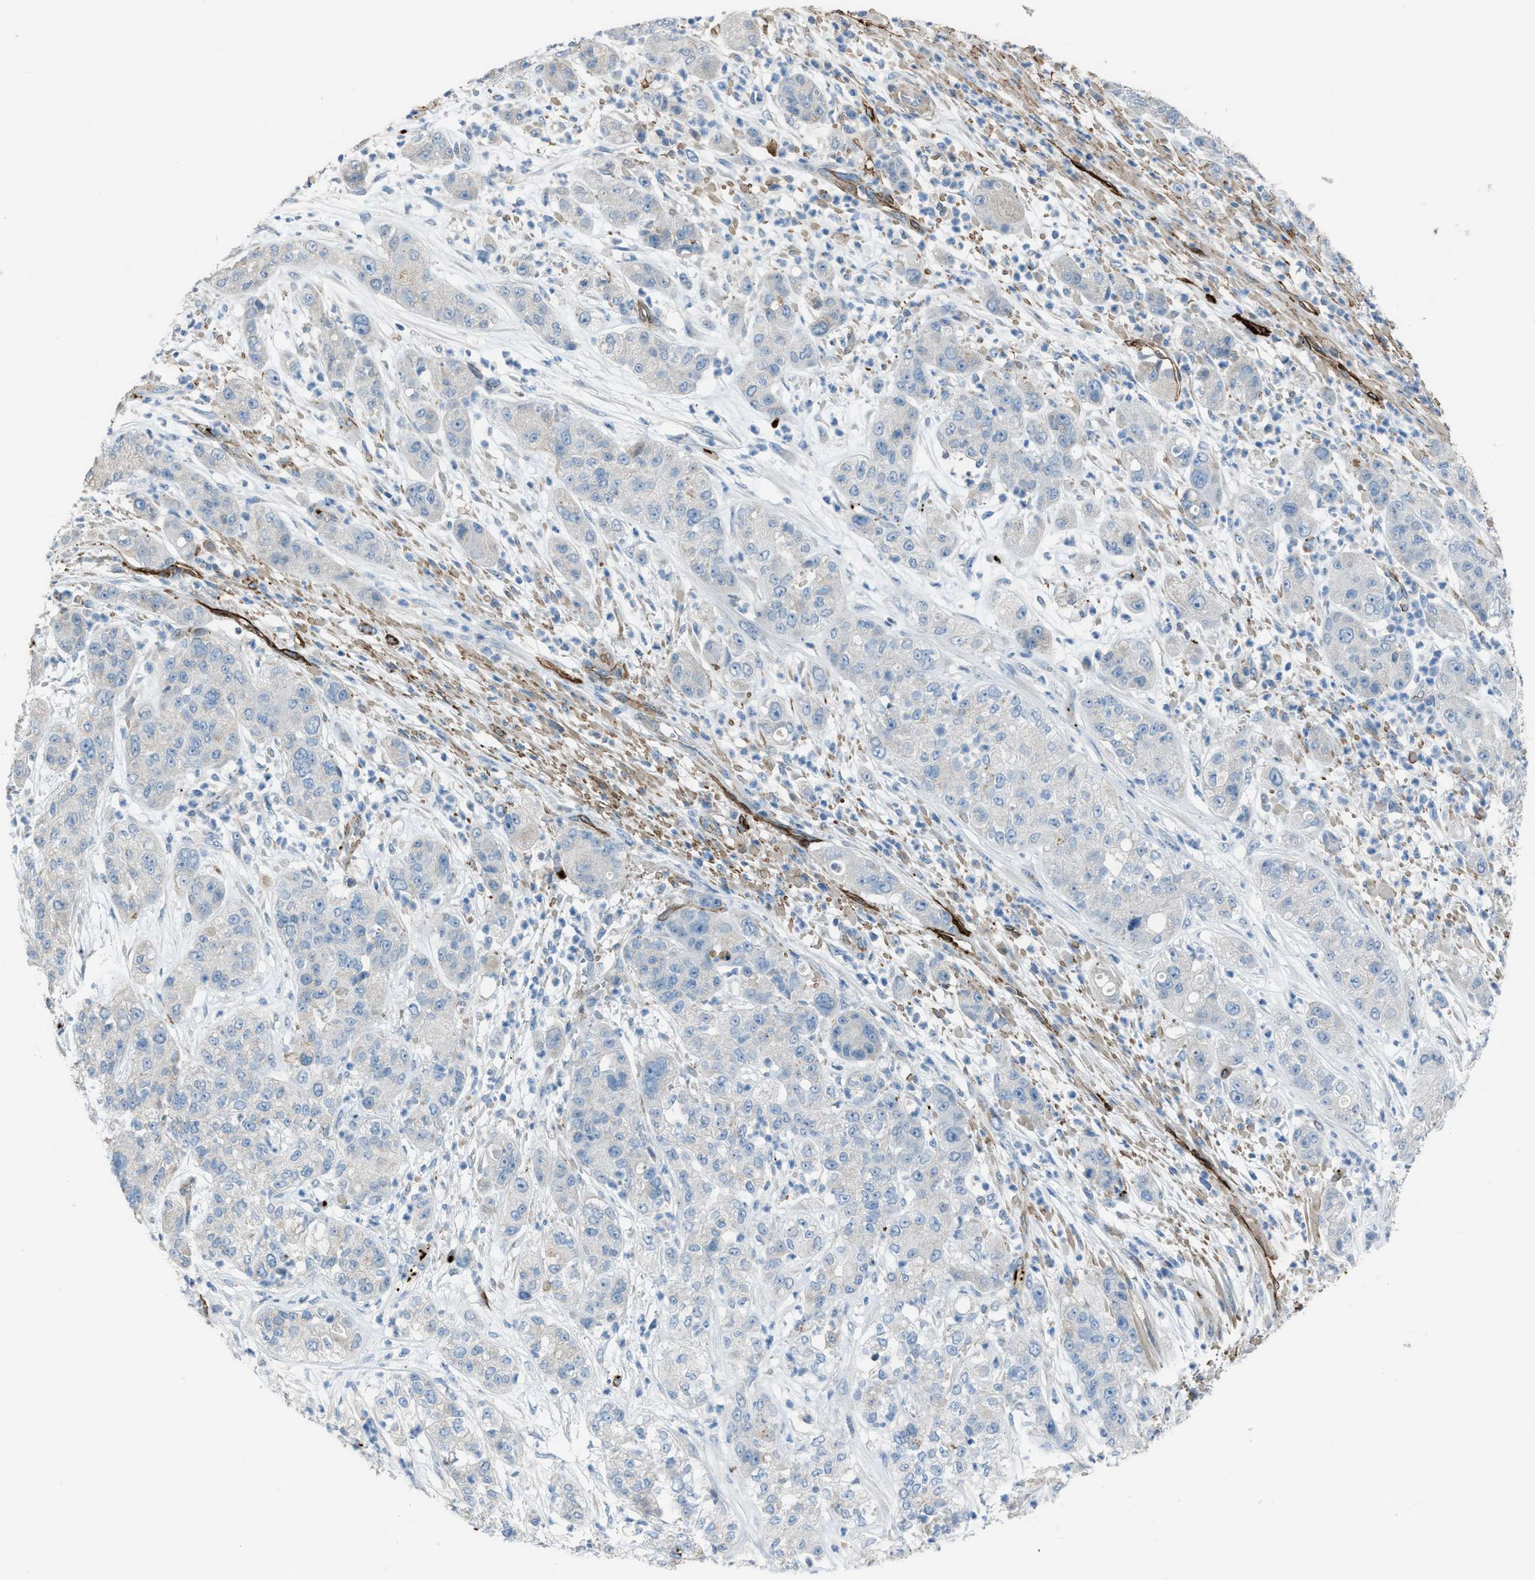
{"staining": {"intensity": "negative", "quantity": "none", "location": "none"}, "tissue": "pancreatic cancer", "cell_type": "Tumor cells", "image_type": "cancer", "snomed": [{"axis": "morphology", "description": "Adenocarcinoma, NOS"}, {"axis": "topography", "description": "Pancreas"}], "caption": "Micrograph shows no significant protein expression in tumor cells of pancreatic cancer.", "gene": "SLC22A15", "patient": {"sex": "female", "age": 78}}